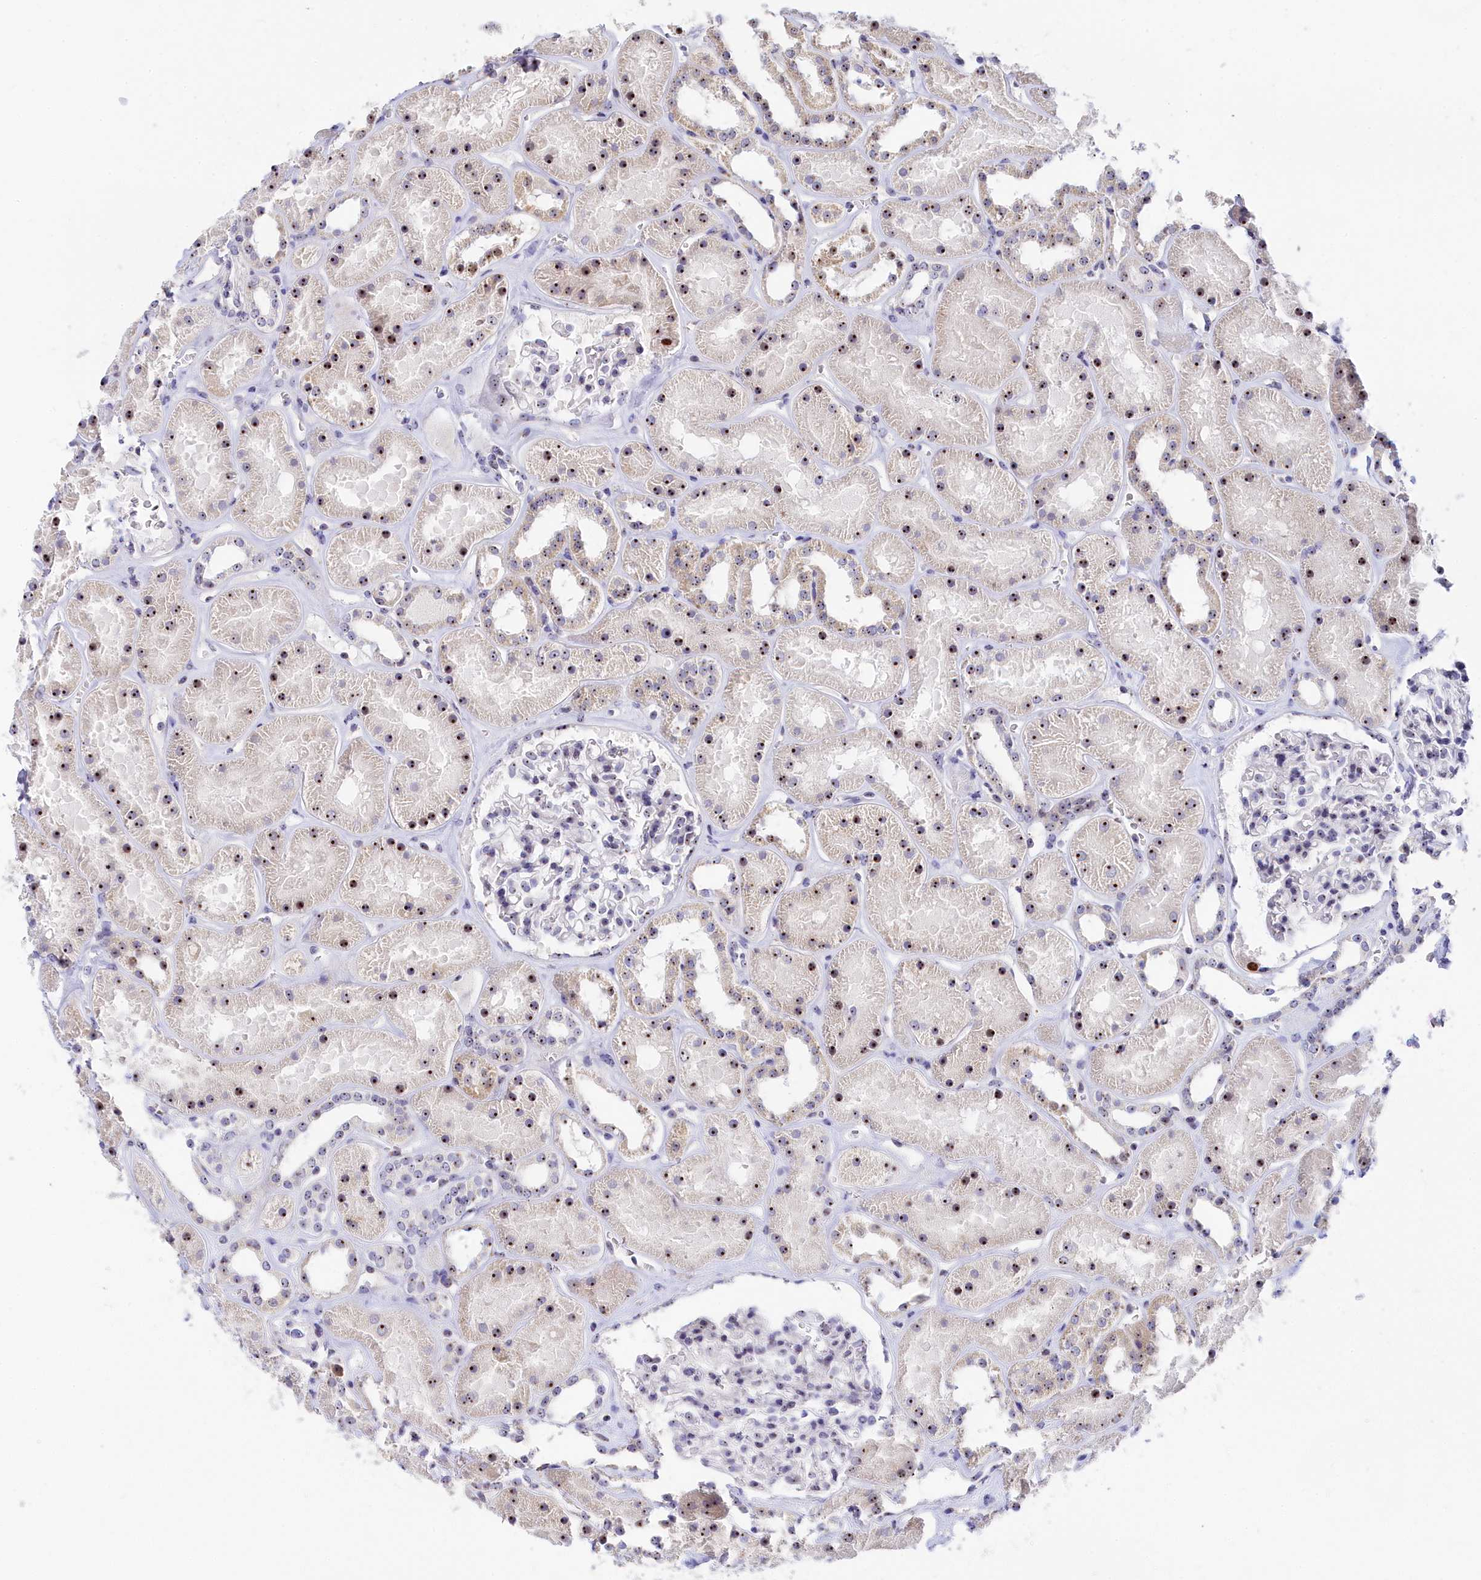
{"staining": {"intensity": "weak", "quantity": "25%-75%", "location": "nuclear"}, "tissue": "kidney", "cell_type": "Cells in glomeruli", "image_type": "normal", "snomed": [{"axis": "morphology", "description": "Normal tissue, NOS"}, {"axis": "topography", "description": "Kidney"}], "caption": "The micrograph reveals staining of unremarkable kidney, revealing weak nuclear protein expression (brown color) within cells in glomeruli.", "gene": "RSL1D1", "patient": {"sex": "female", "age": 41}}